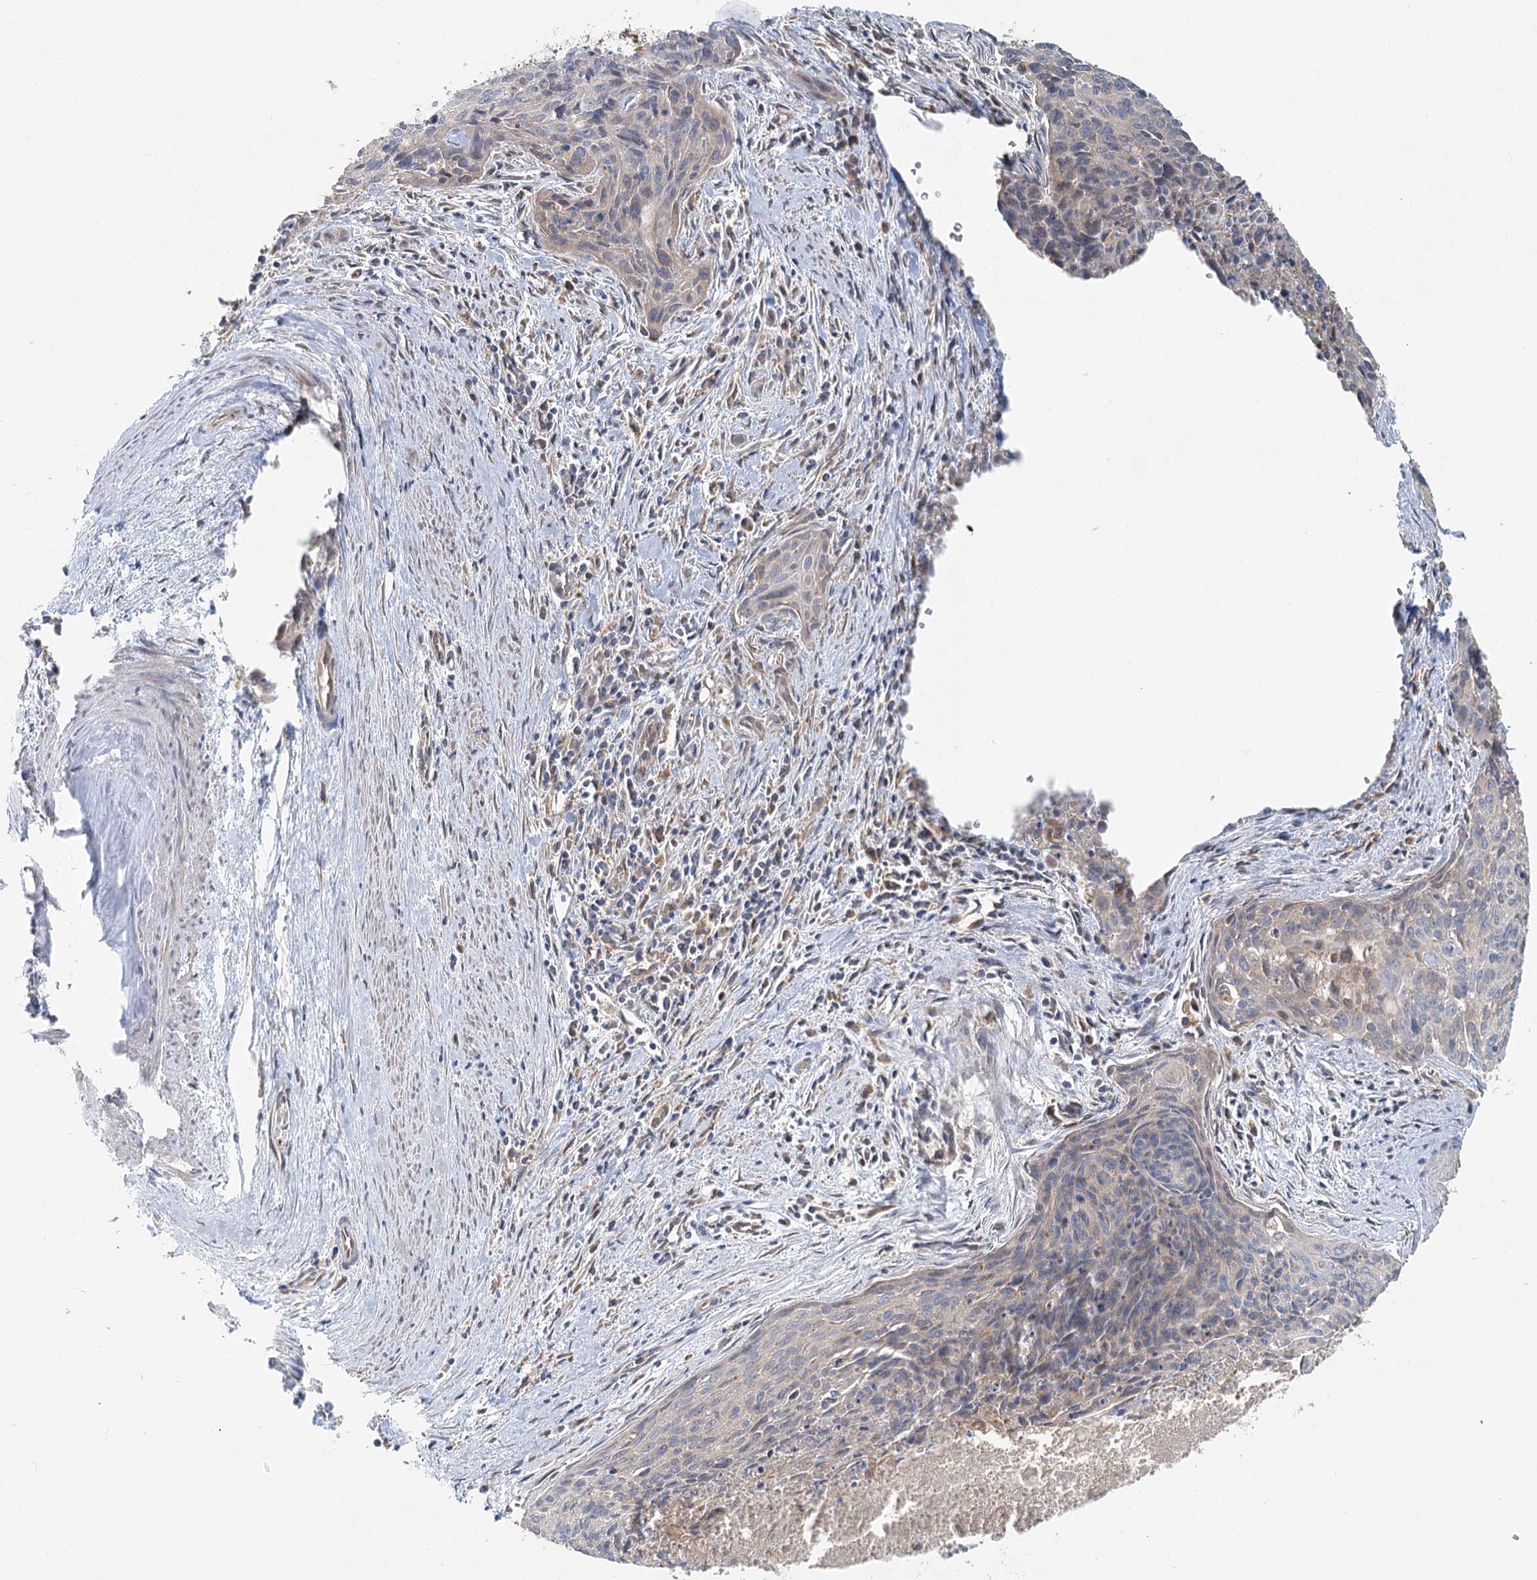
{"staining": {"intensity": "negative", "quantity": "none", "location": "none"}, "tissue": "cervical cancer", "cell_type": "Tumor cells", "image_type": "cancer", "snomed": [{"axis": "morphology", "description": "Squamous cell carcinoma, NOS"}, {"axis": "topography", "description": "Cervix"}], "caption": "This is a image of immunohistochemistry (IHC) staining of cervical cancer, which shows no expression in tumor cells.", "gene": "PAIP2", "patient": {"sex": "female", "age": 55}}